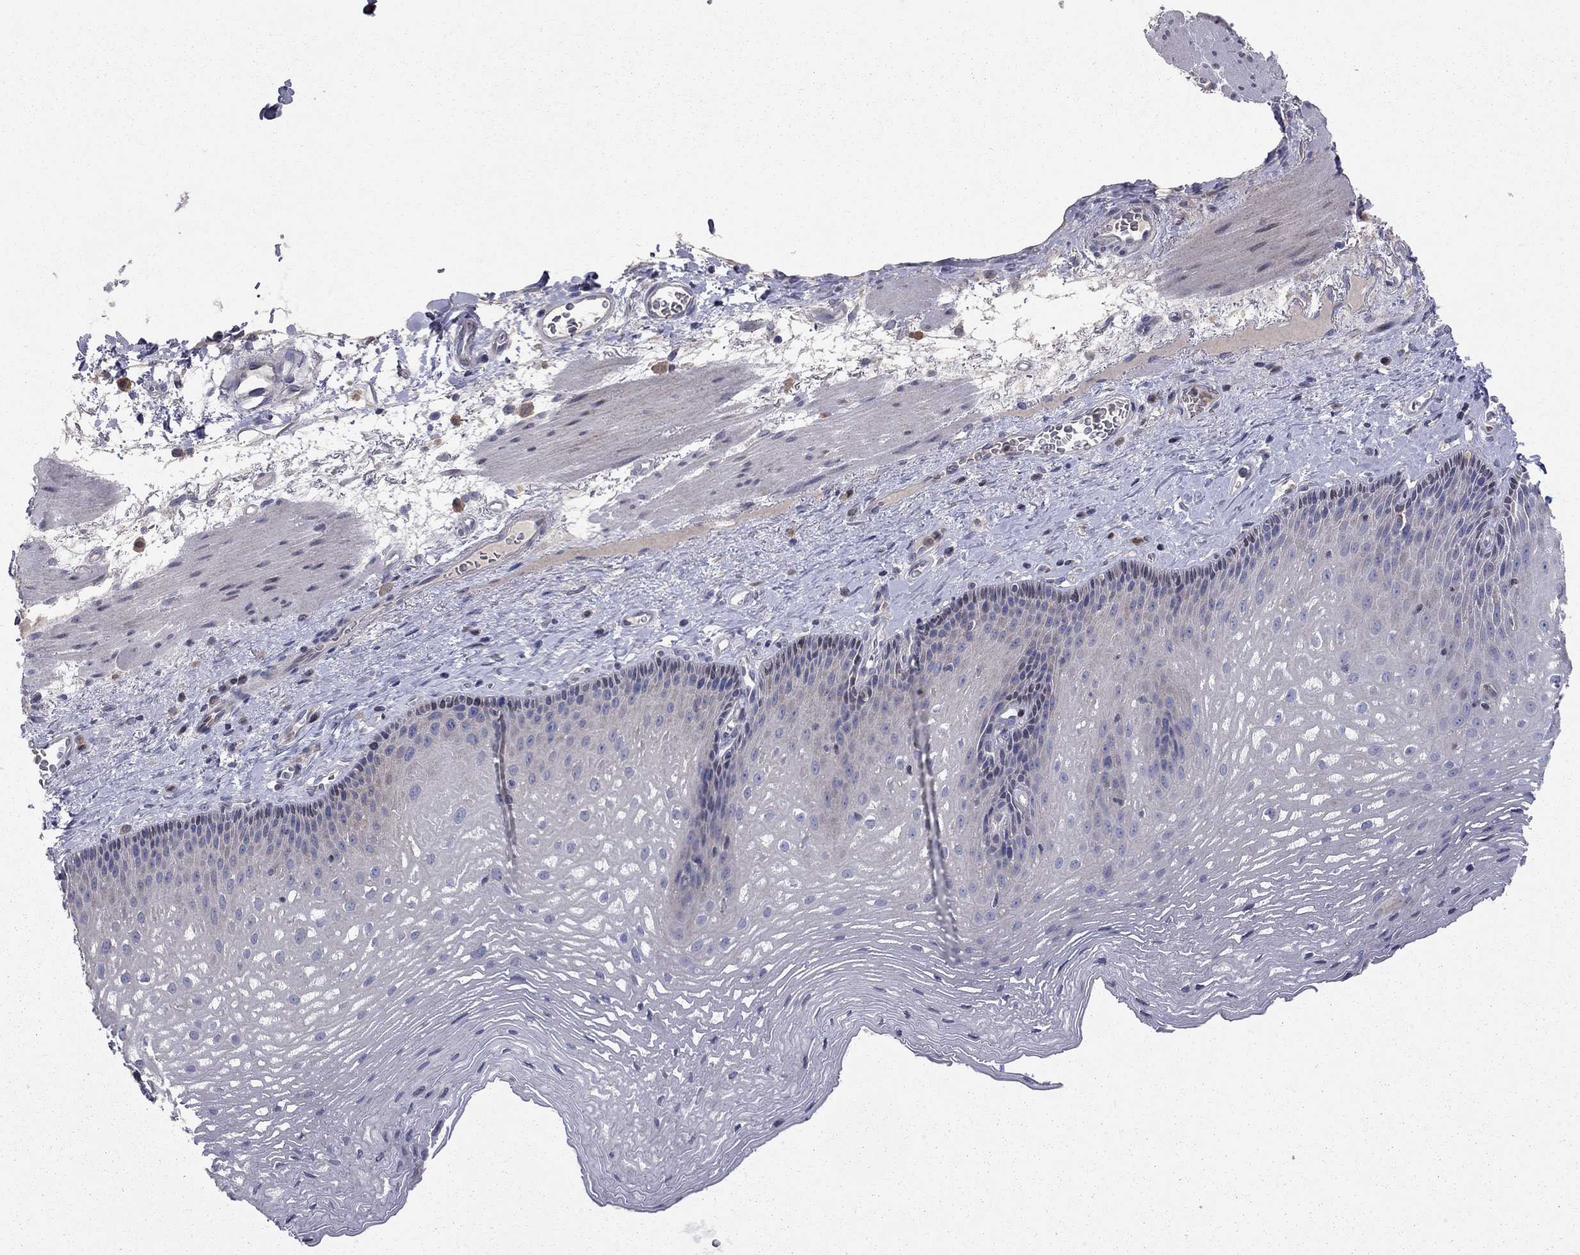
{"staining": {"intensity": "negative", "quantity": "none", "location": "none"}, "tissue": "esophagus", "cell_type": "Squamous epithelial cells", "image_type": "normal", "snomed": [{"axis": "morphology", "description": "Normal tissue, NOS"}, {"axis": "topography", "description": "Esophagus"}], "caption": "A photomicrograph of esophagus stained for a protein shows no brown staining in squamous epithelial cells. Brightfield microscopy of immunohistochemistry (IHC) stained with DAB (3,3'-diaminobenzidine) (brown) and hematoxylin (blue), captured at high magnification.", "gene": "ERN2", "patient": {"sex": "male", "age": 76}}